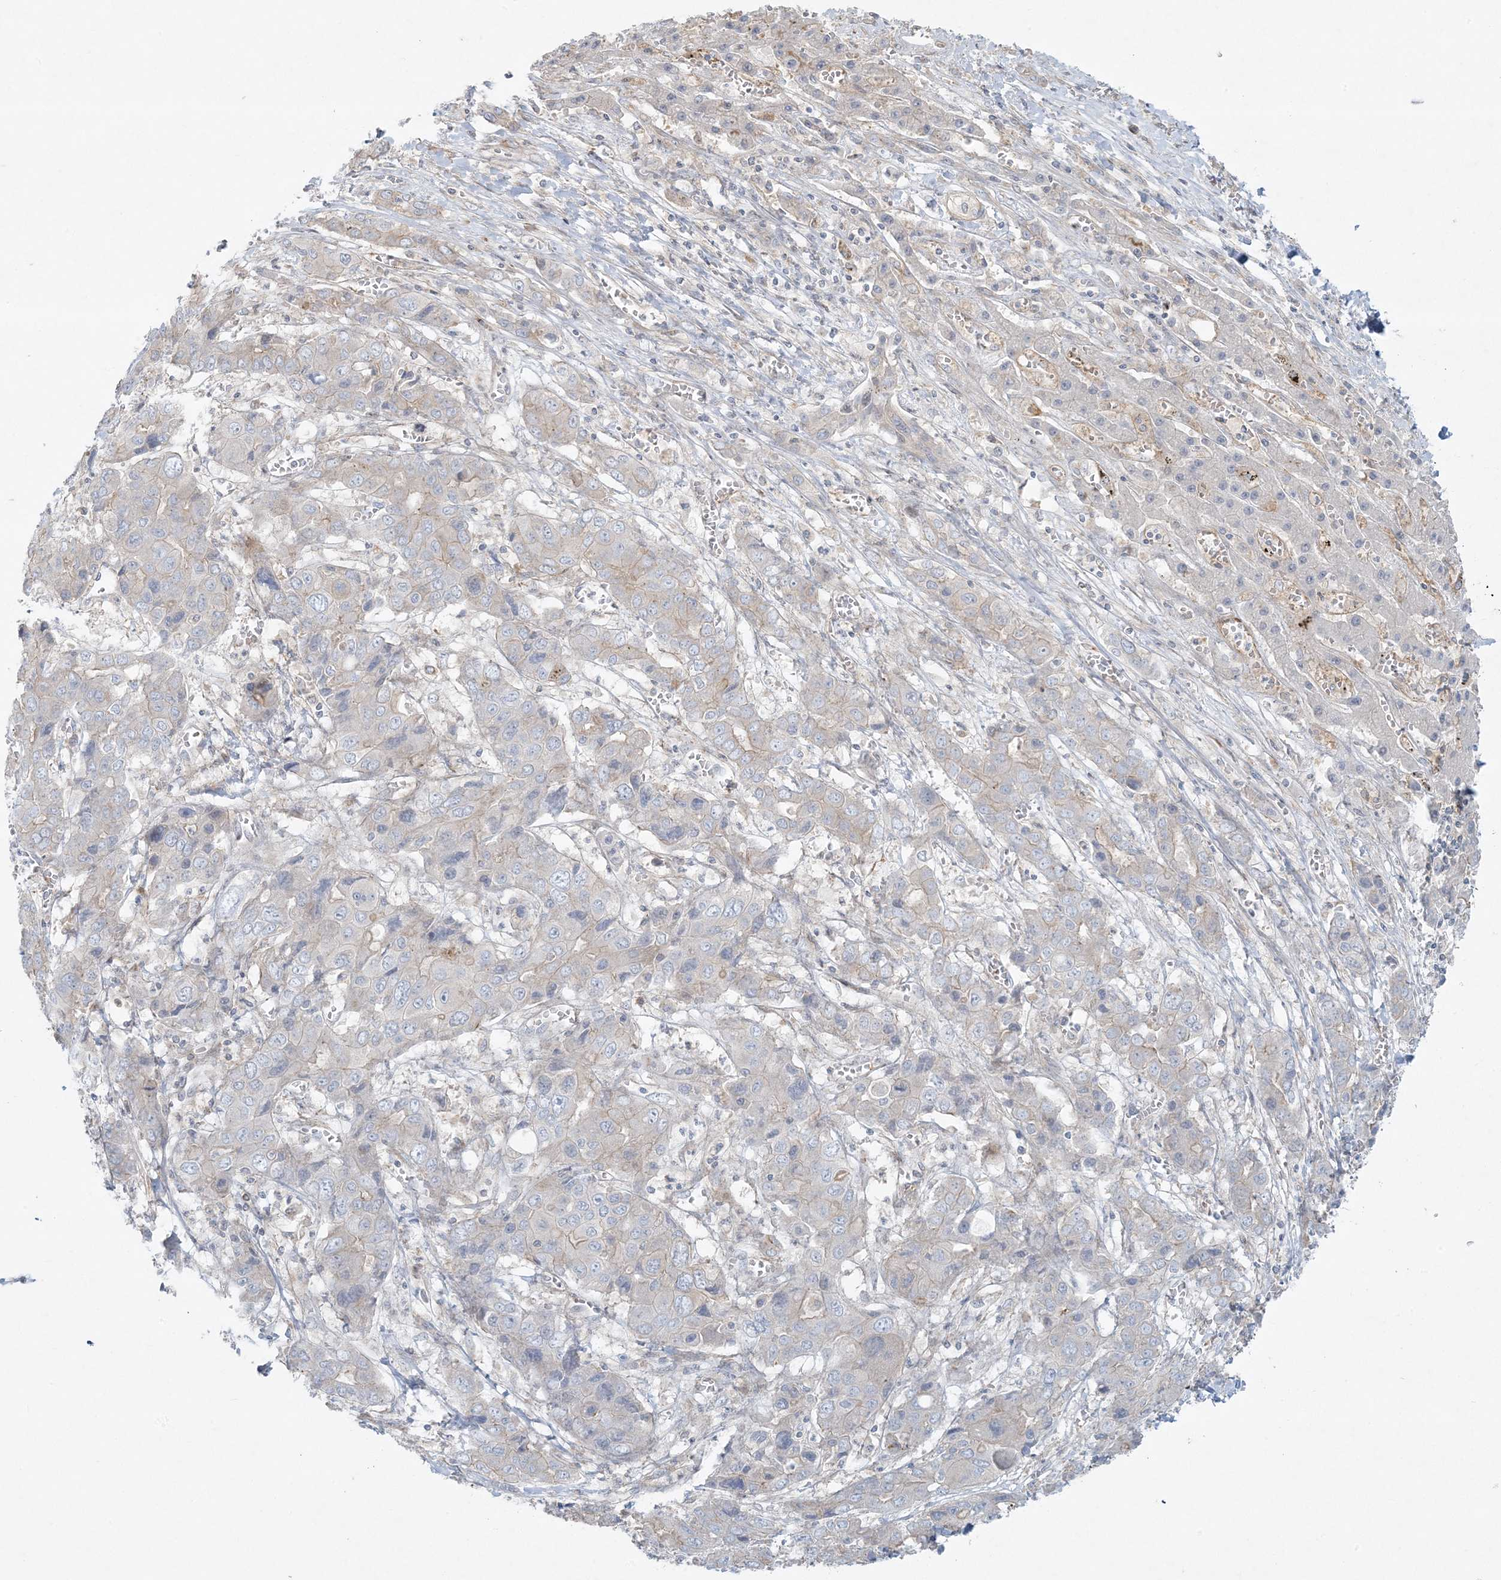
{"staining": {"intensity": "weak", "quantity": "<25%", "location": "cytoplasmic/membranous"}, "tissue": "liver cancer", "cell_type": "Tumor cells", "image_type": "cancer", "snomed": [{"axis": "morphology", "description": "Cholangiocarcinoma"}, {"axis": "topography", "description": "Liver"}], "caption": "Immunohistochemical staining of human liver cholangiocarcinoma demonstrates no significant staining in tumor cells.", "gene": "PIK3R4", "patient": {"sex": "male", "age": 67}}